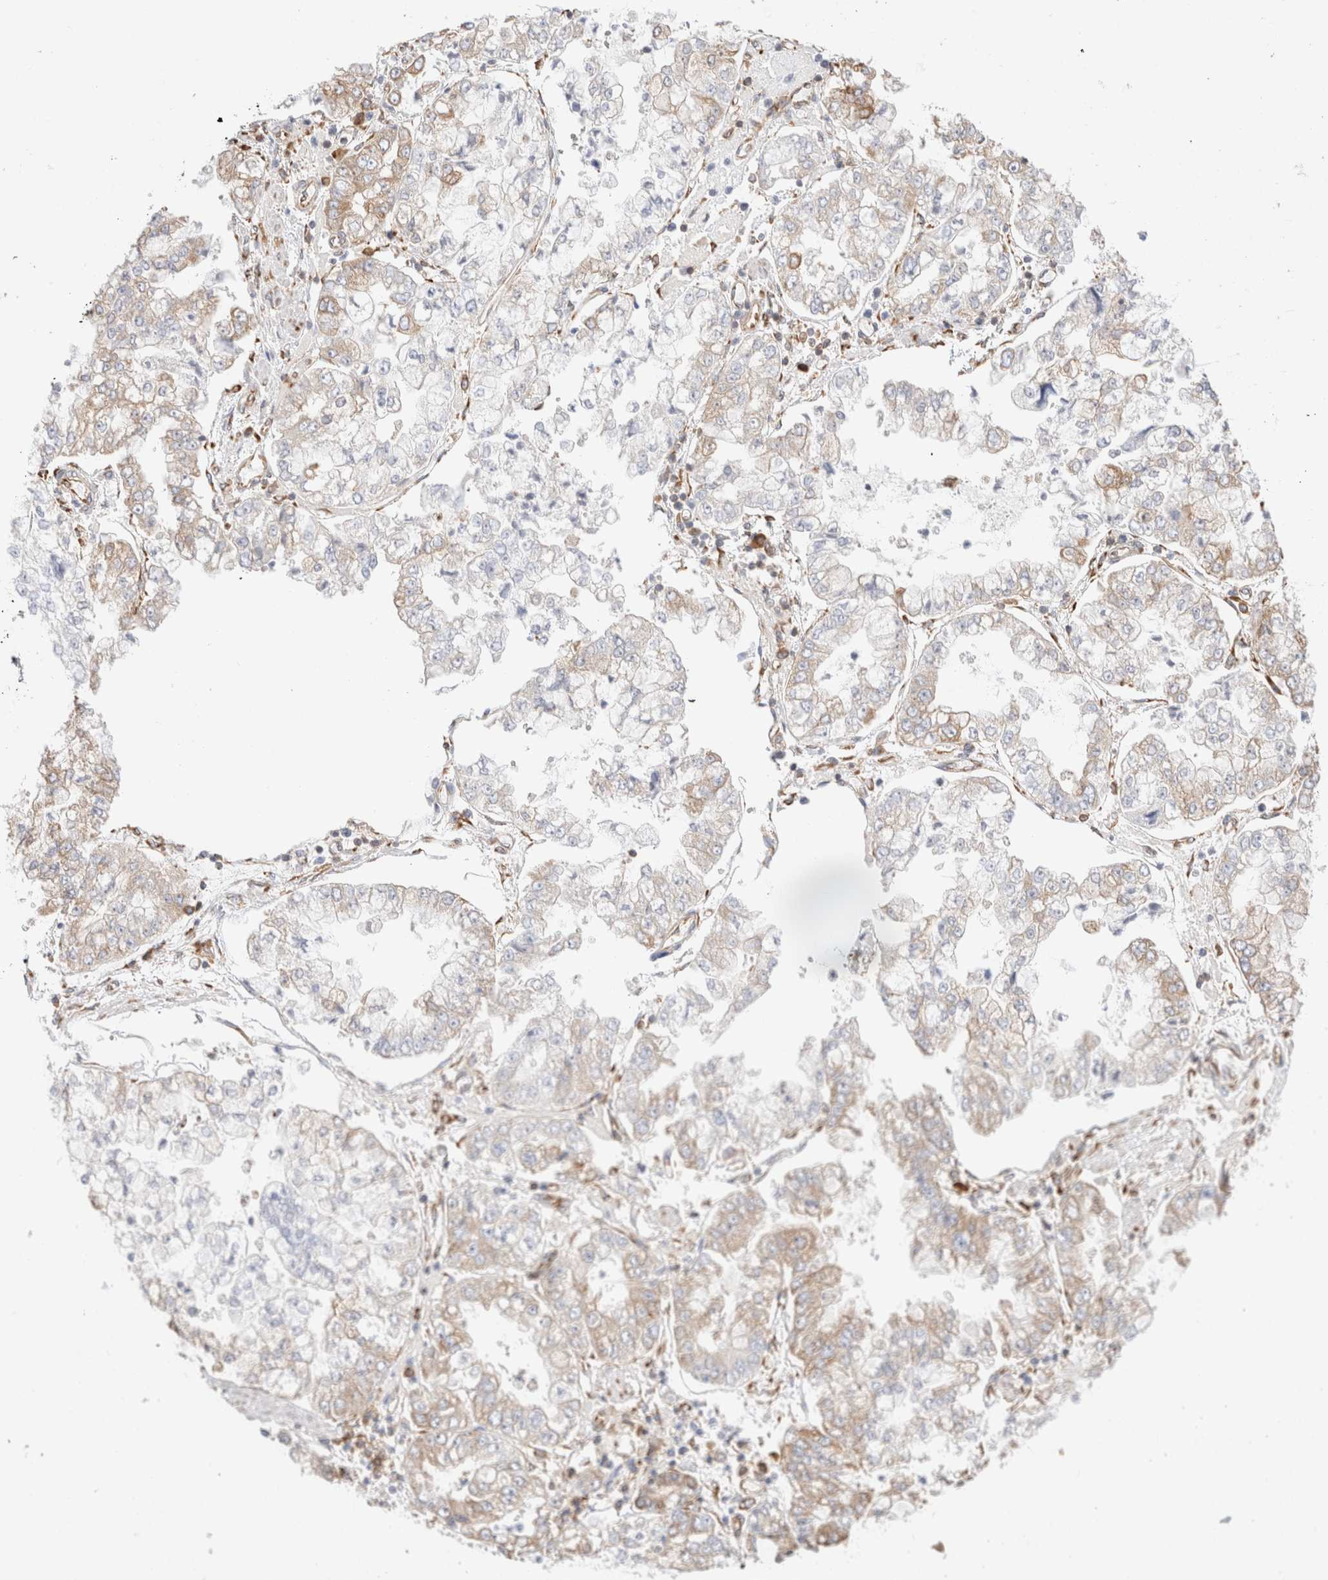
{"staining": {"intensity": "moderate", "quantity": "25%-75%", "location": "cytoplasmic/membranous"}, "tissue": "stomach cancer", "cell_type": "Tumor cells", "image_type": "cancer", "snomed": [{"axis": "morphology", "description": "Adenocarcinoma, NOS"}, {"axis": "topography", "description": "Stomach"}], "caption": "Moderate cytoplasmic/membranous positivity is appreciated in approximately 25%-75% of tumor cells in stomach cancer (adenocarcinoma).", "gene": "ZC2HC1A", "patient": {"sex": "male", "age": 76}}